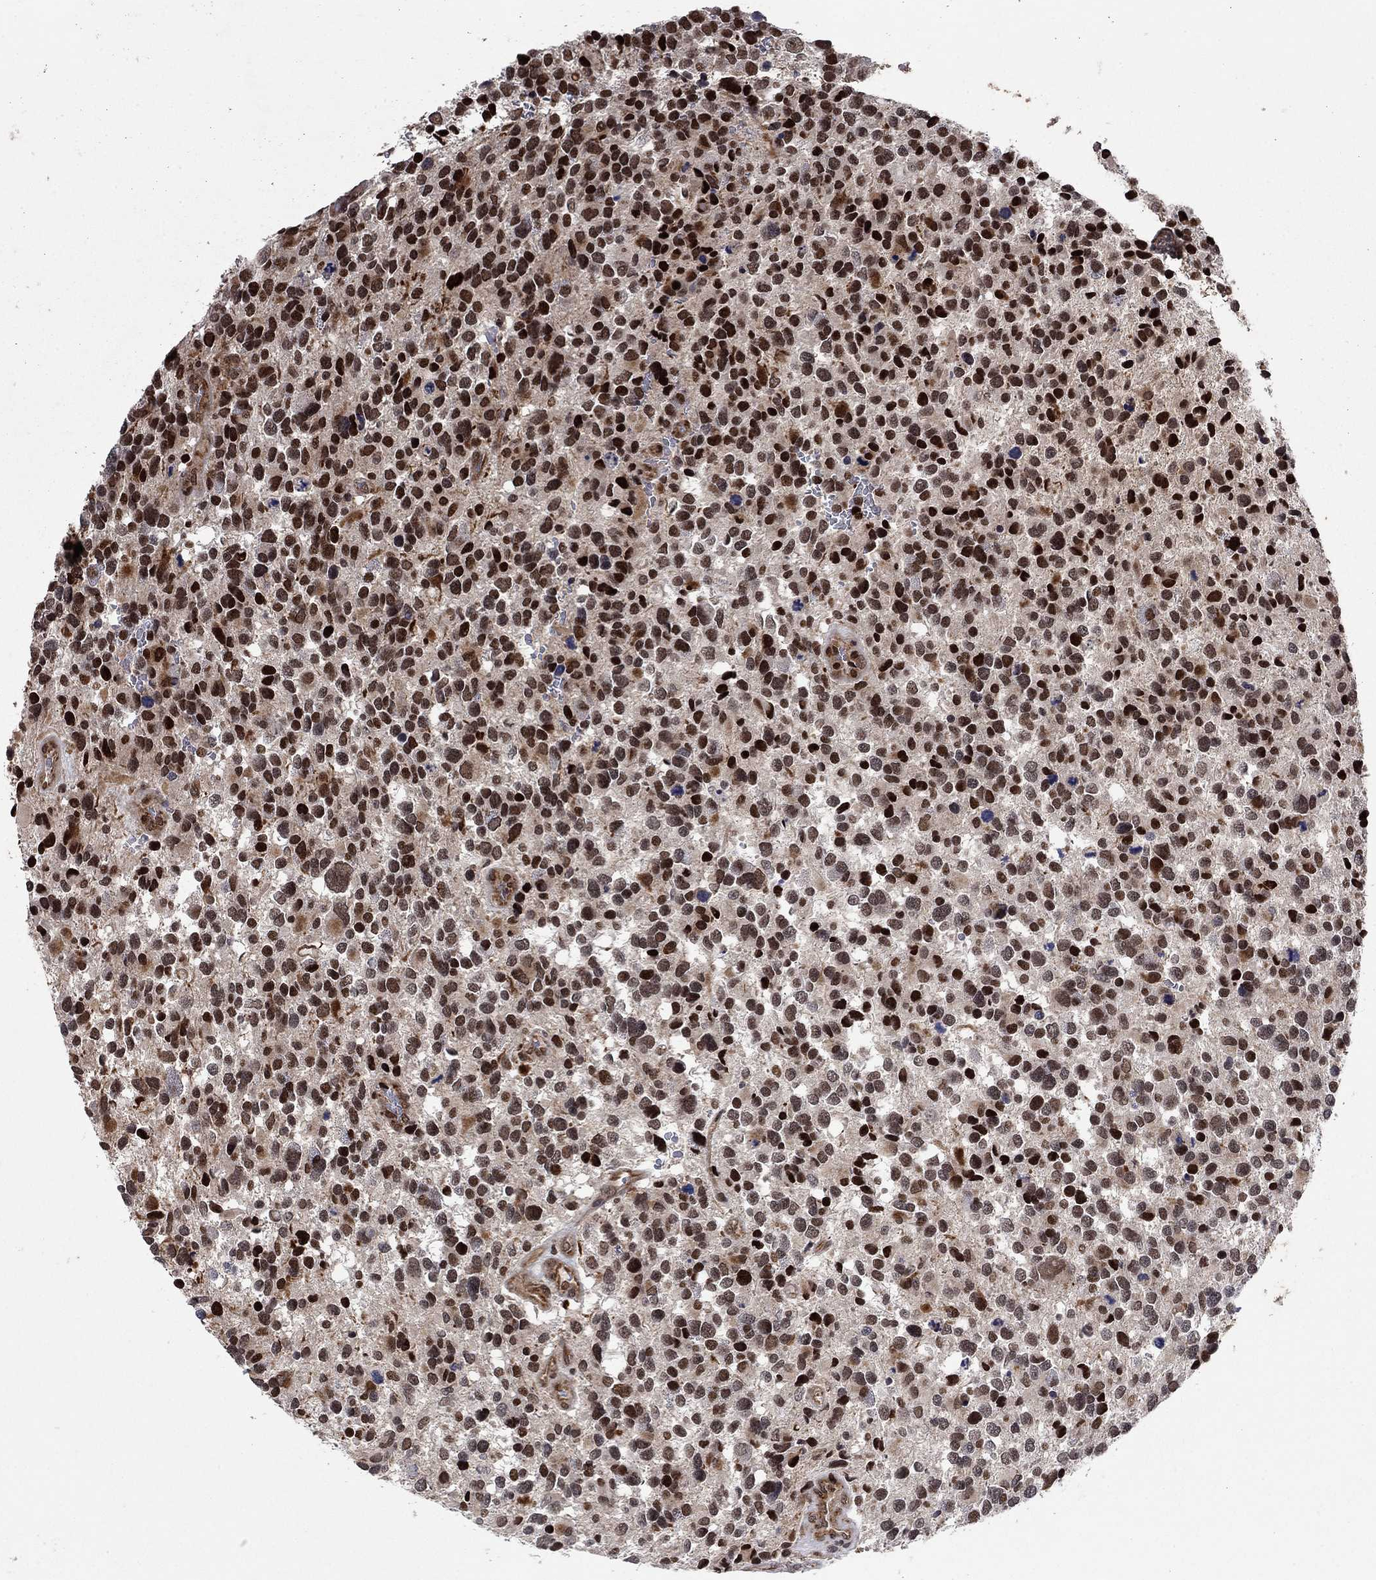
{"staining": {"intensity": "strong", "quantity": ">75%", "location": "nuclear"}, "tissue": "glioma", "cell_type": "Tumor cells", "image_type": "cancer", "snomed": [{"axis": "morphology", "description": "Glioma, malignant, Low grade"}, {"axis": "topography", "description": "Brain"}], "caption": "An image showing strong nuclear expression in about >75% of tumor cells in malignant low-grade glioma, as visualized by brown immunohistochemical staining.", "gene": "PRICKLE4", "patient": {"sex": "female", "age": 32}}